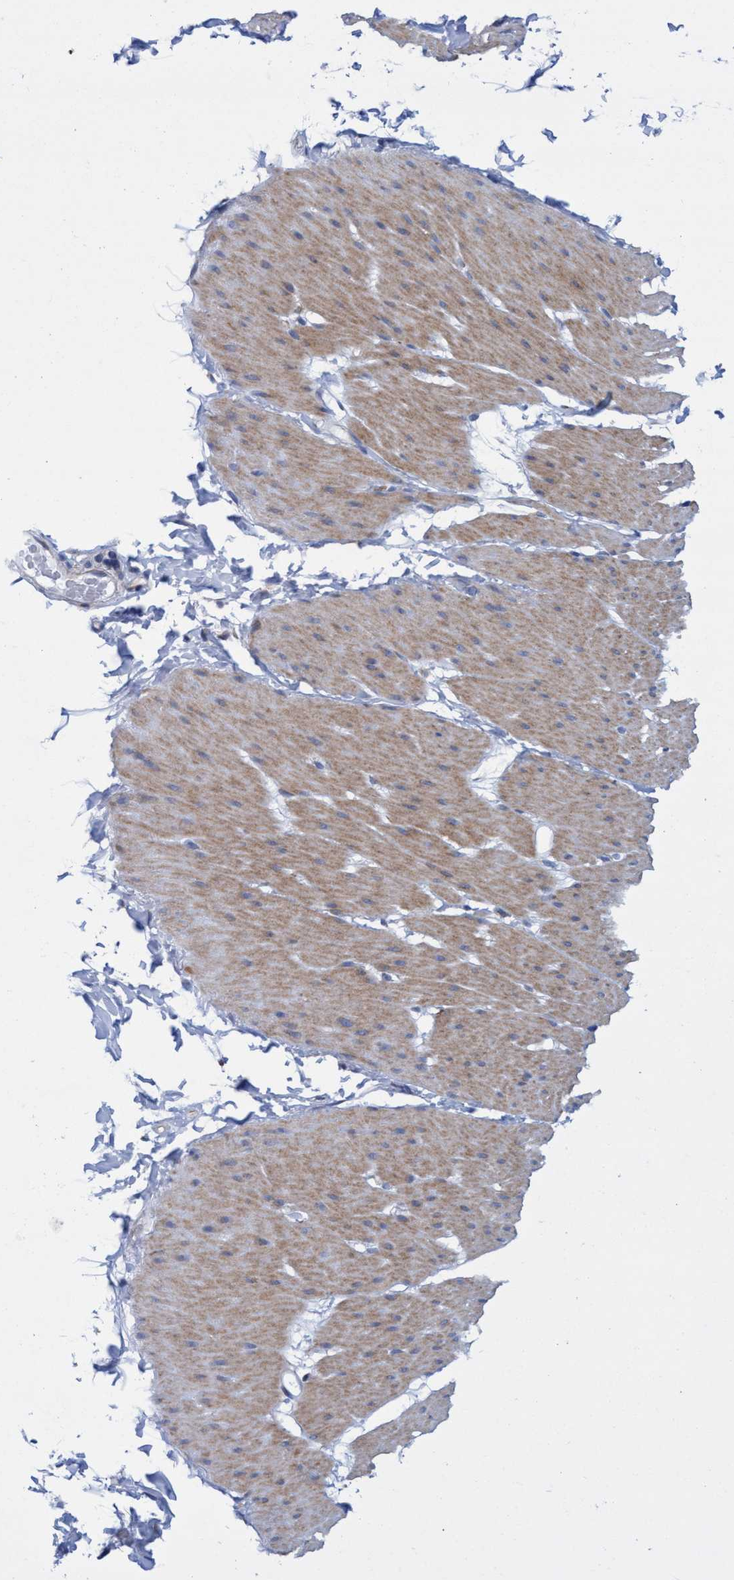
{"staining": {"intensity": "weak", "quantity": "25%-75%", "location": "cytoplasmic/membranous"}, "tissue": "smooth muscle", "cell_type": "Smooth muscle cells", "image_type": "normal", "snomed": [{"axis": "morphology", "description": "Normal tissue, NOS"}, {"axis": "topography", "description": "Smooth muscle"}, {"axis": "topography", "description": "Colon"}], "caption": "Protein expression analysis of benign smooth muscle displays weak cytoplasmic/membranous positivity in approximately 25%-75% of smooth muscle cells. The staining is performed using DAB brown chromogen to label protein expression. The nuclei are counter-stained blue using hematoxylin.", "gene": "R3HCC1", "patient": {"sex": "male", "age": 67}}